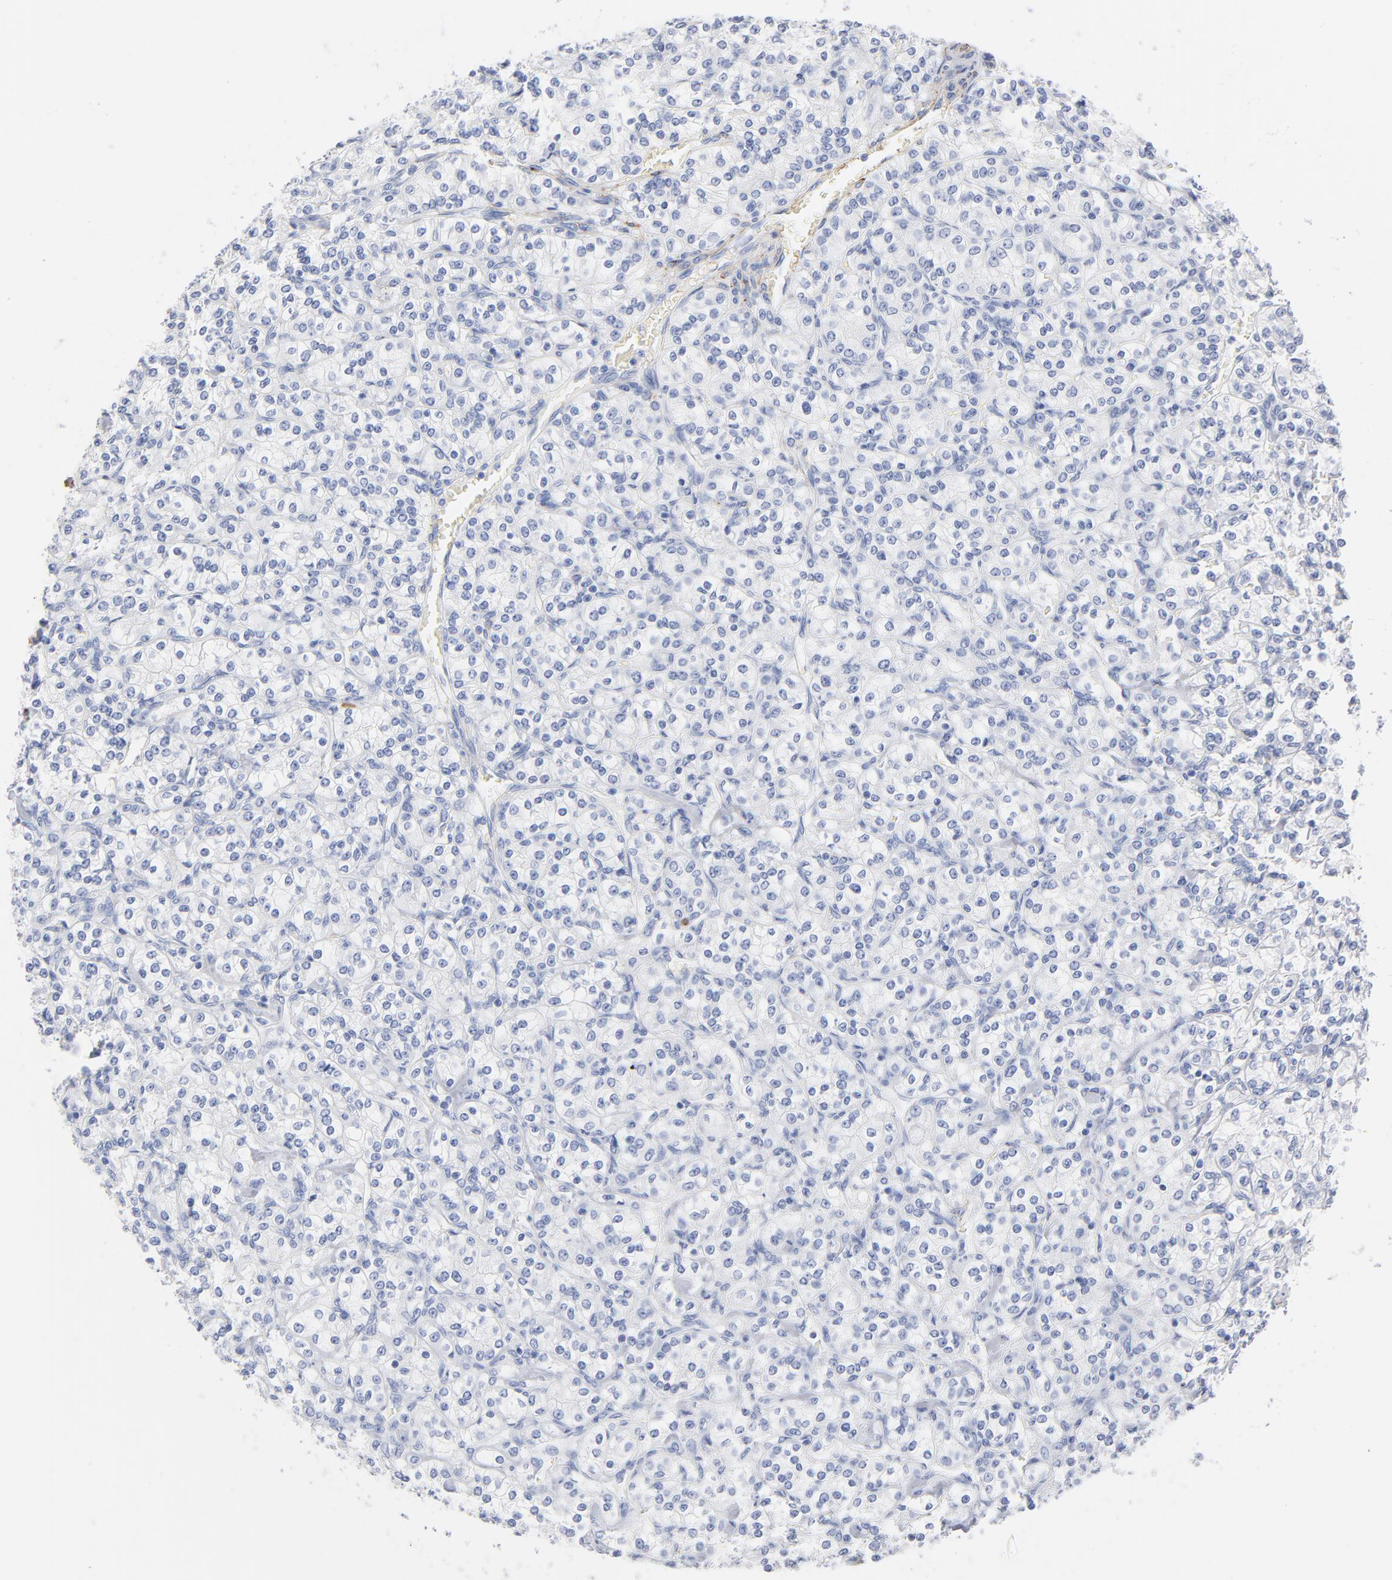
{"staining": {"intensity": "negative", "quantity": "none", "location": "none"}, "tissue": "renal cancer", "cell_type": "Tumor cells", "image_type": "cancer", "snomed": [{"axis": "morphology", "description": "Adenocarcinoma, NOS"}, {"axis": "topography", "description": "Kidney"}], "caption": "A high-resolution histopathology image shows IHC staining of renal adenocarcinoma, which demonstrates no significant staining in tumor cells.", "gene": "AGTR1", "patient": {"sex": "male", "age": 77}}